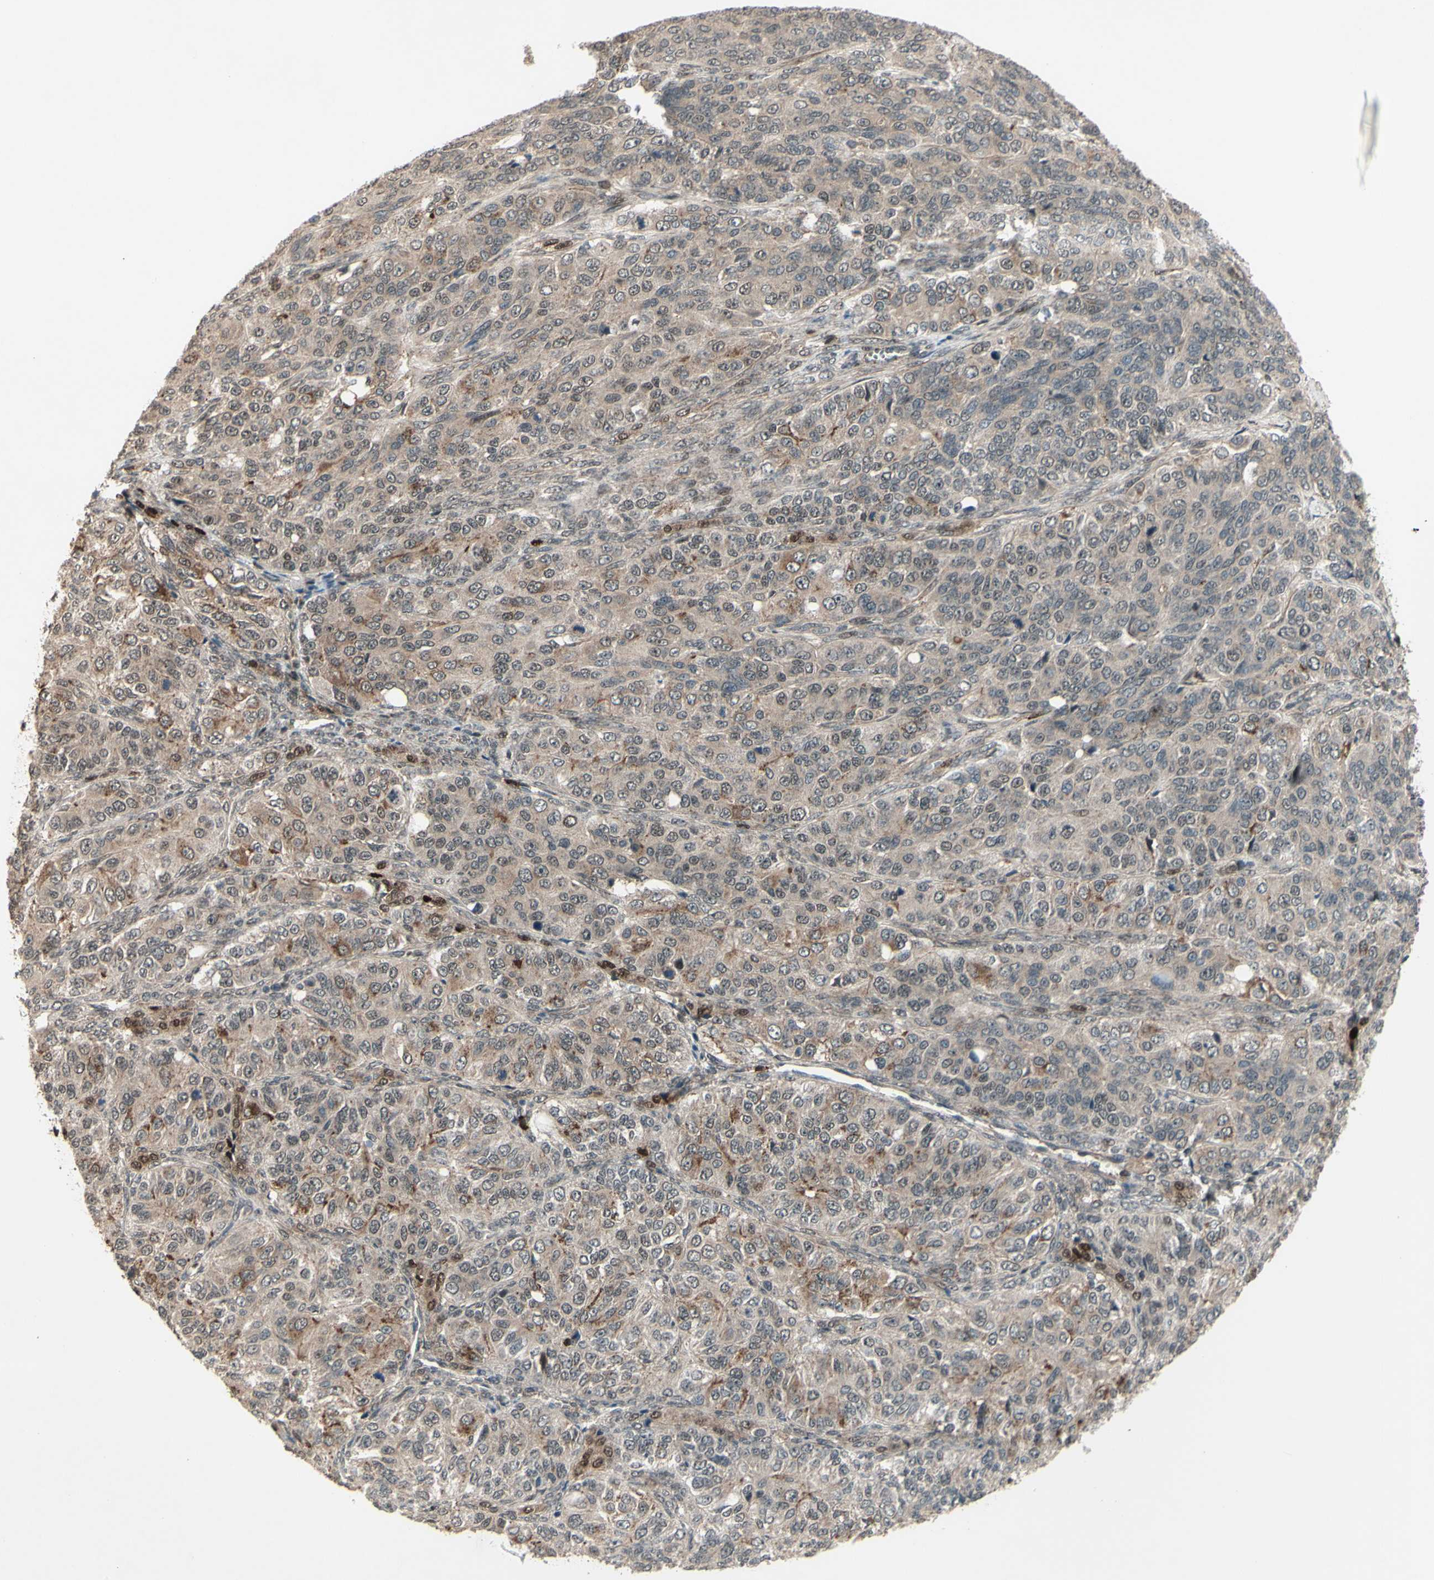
{"staining": {"intensity": "moderate", "quantity": ">75%", "location": "cytoplasmic/membranous,nuclear"}, "tissue": "ovarian cancer", "cell_type": "Tumor cells", "image_type": "cancer", "snomed": [{"axis": "morphology", "description": "Carcinoma, endometroid"}, {"axis": "topography", "description": "Ovary"}], "caption": "An image of human ovarian endometroid carcinoma stained for a protein reveals moderate cytoplasmic/membranous and nuclear brown staining in tumor cells.", "gene": "MLF2", "patient": {"sex": "female", "age": 51}}